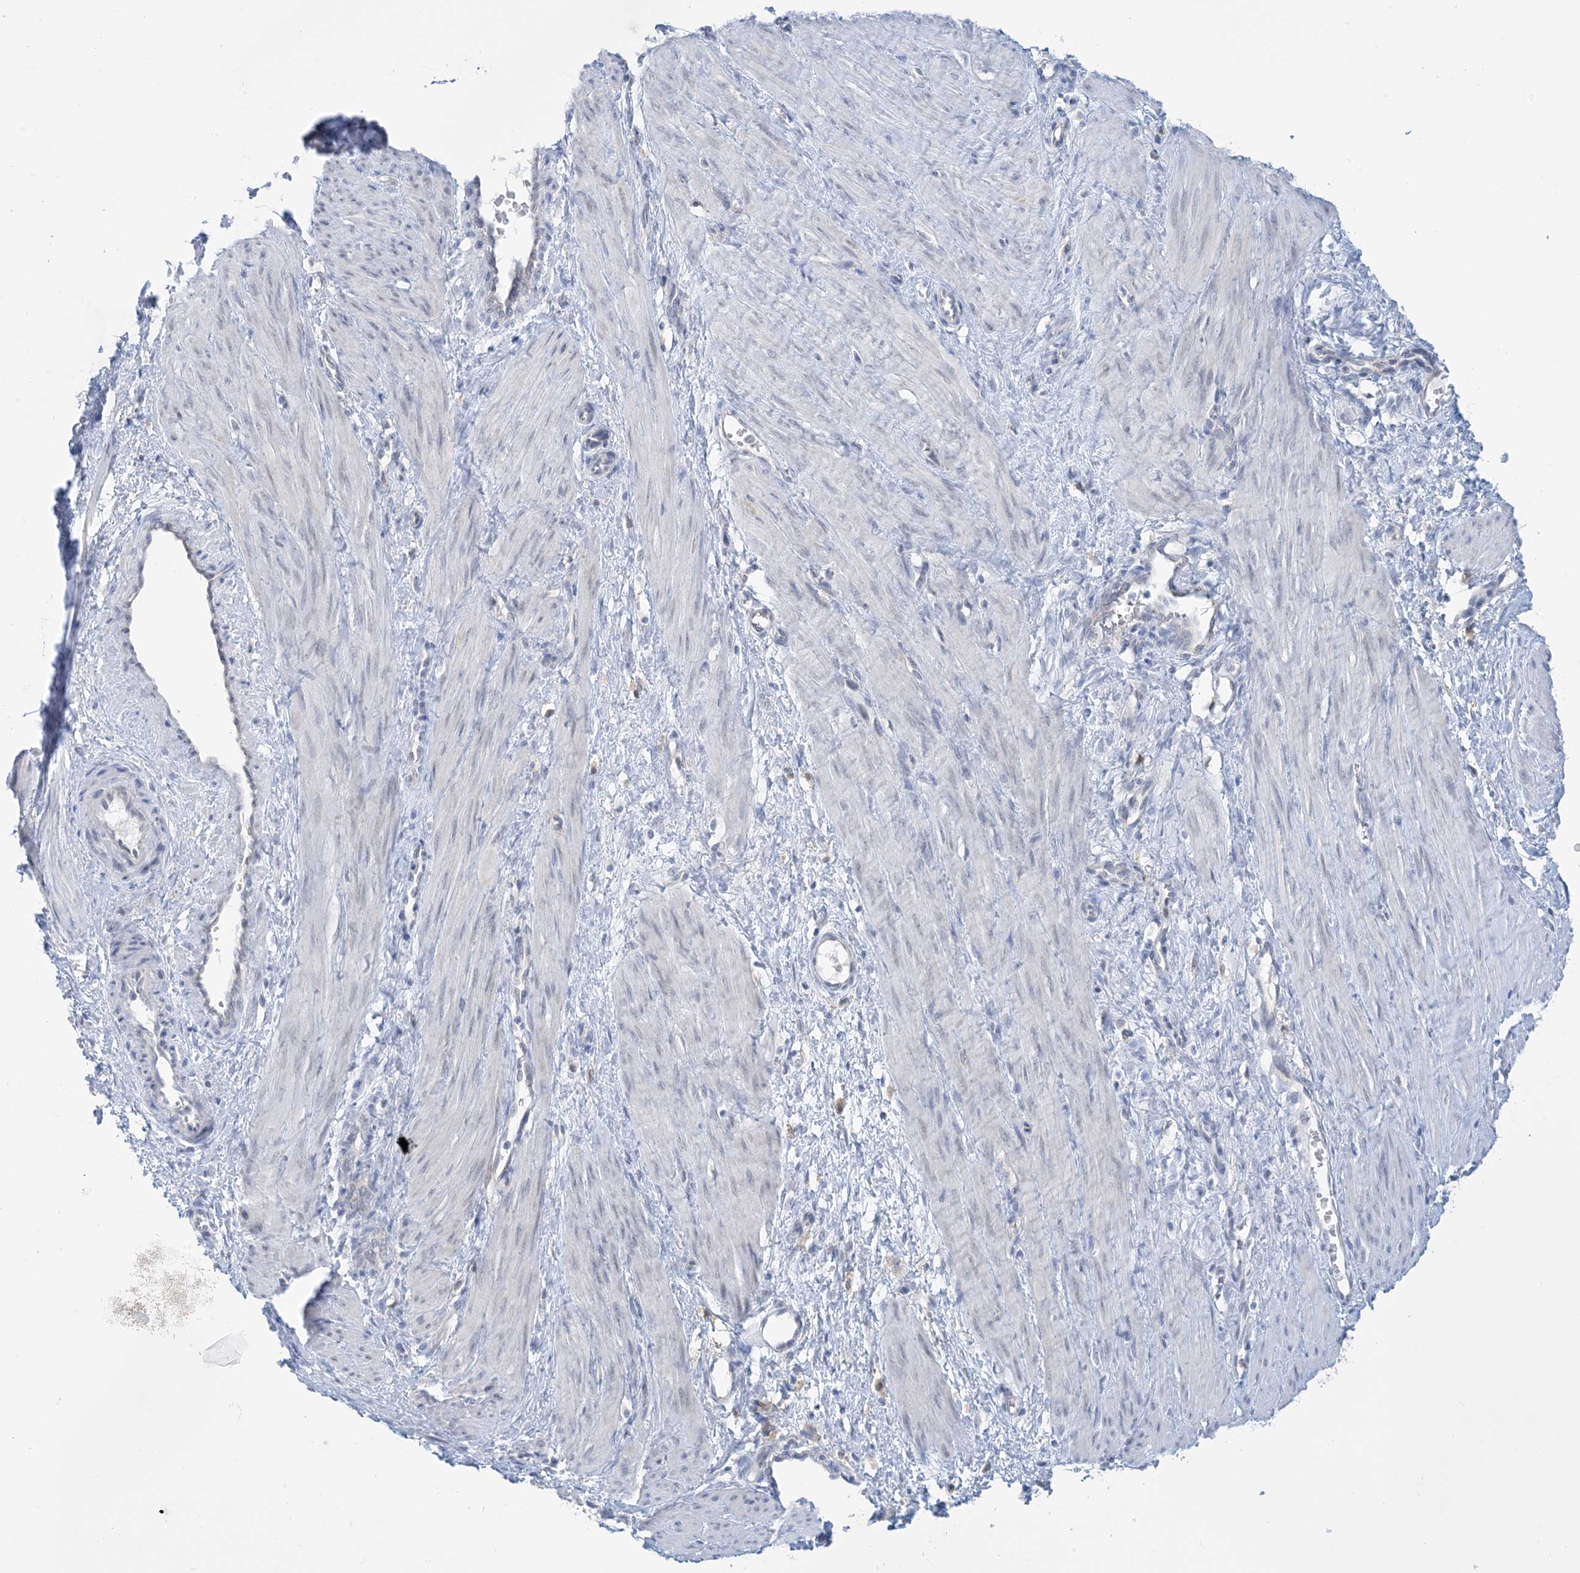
{"staining": {"intensity": "negative", "quantity": "none", "location": "none"}, "tissue": "smooth muscle", "cell_type": "Smooth muscle cells", "image_type": "normal", "snomed": [{"axis": "morphology", "description": "Normal tissue, NOS"}, {"axis": "topography", "description": "Endometrium"}], "caption": "The photomicrograph displays no staining of smooth muscle cells in benign smooth muscle. The staining is performed using DAB (3,3'-diaminobenzidine) brown chromogen with nuclei counter-stained in using hematoxylin.", "gene": "MRPS18A", "patient": {"sex": "female", "age": 33}}